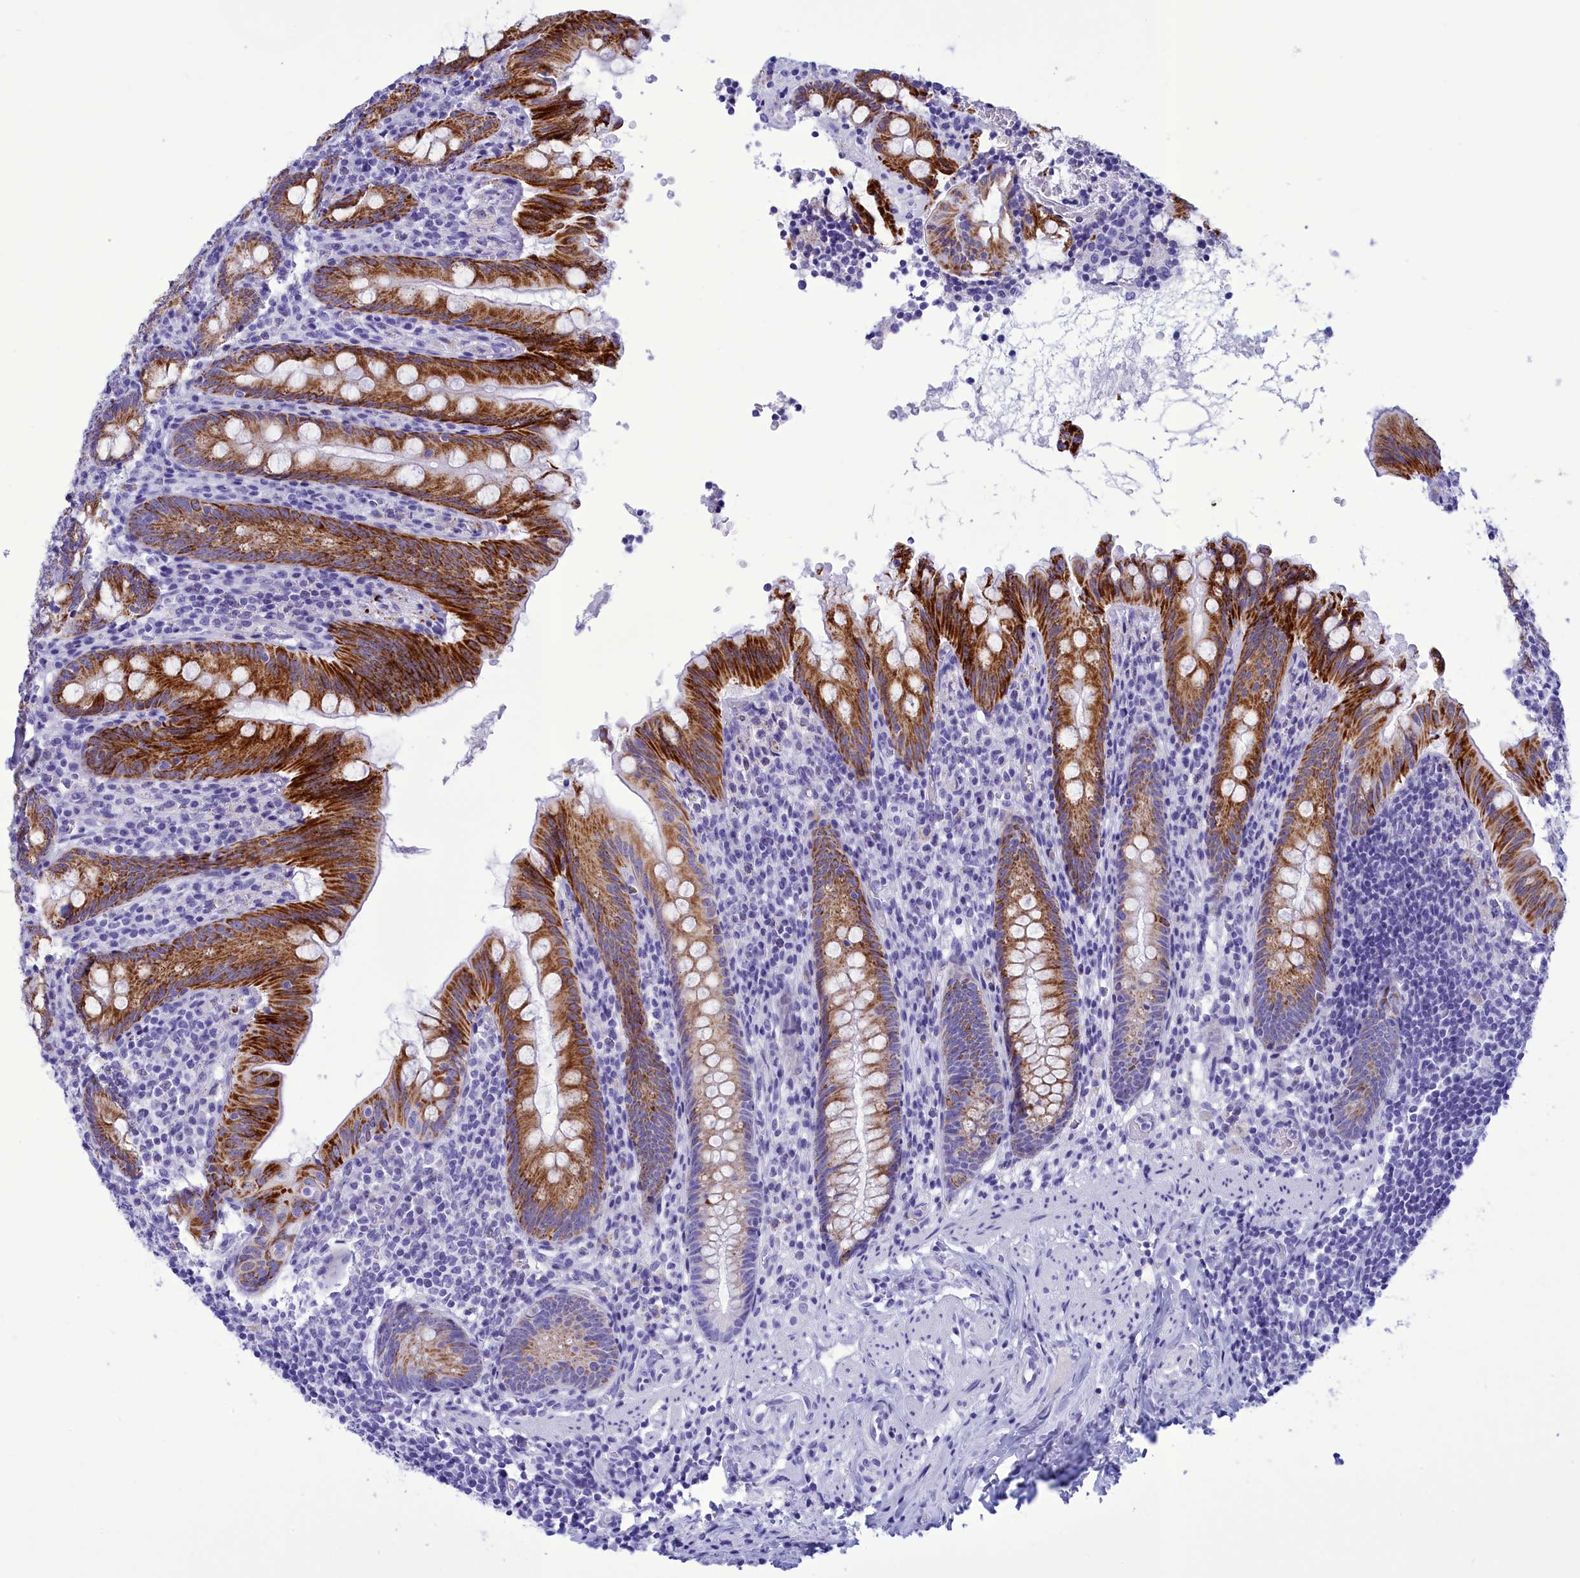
{"staining": {"intensity": "strong", "quantity": "25%-75%", "location": "cytoplasmic/membranous"}, "tissue": "appendix", "cell_type": "Glandular cells", "image_type": "normal", "snomed": [{"axis": "morphology", "description": "Normal tissue, NOS"}, {"axis": "topography", "description": "Appendix"}], "caption": "Appendix stained for a protein exhibits strong cytoplasmic/membranous positivity in glandular cells. (DAB (3,3'-diaminobenzidine) IHC with brightfield microscopy, high magnification).", "gene": "BRI3", "patient": {"sex": "male", "age": 55}}